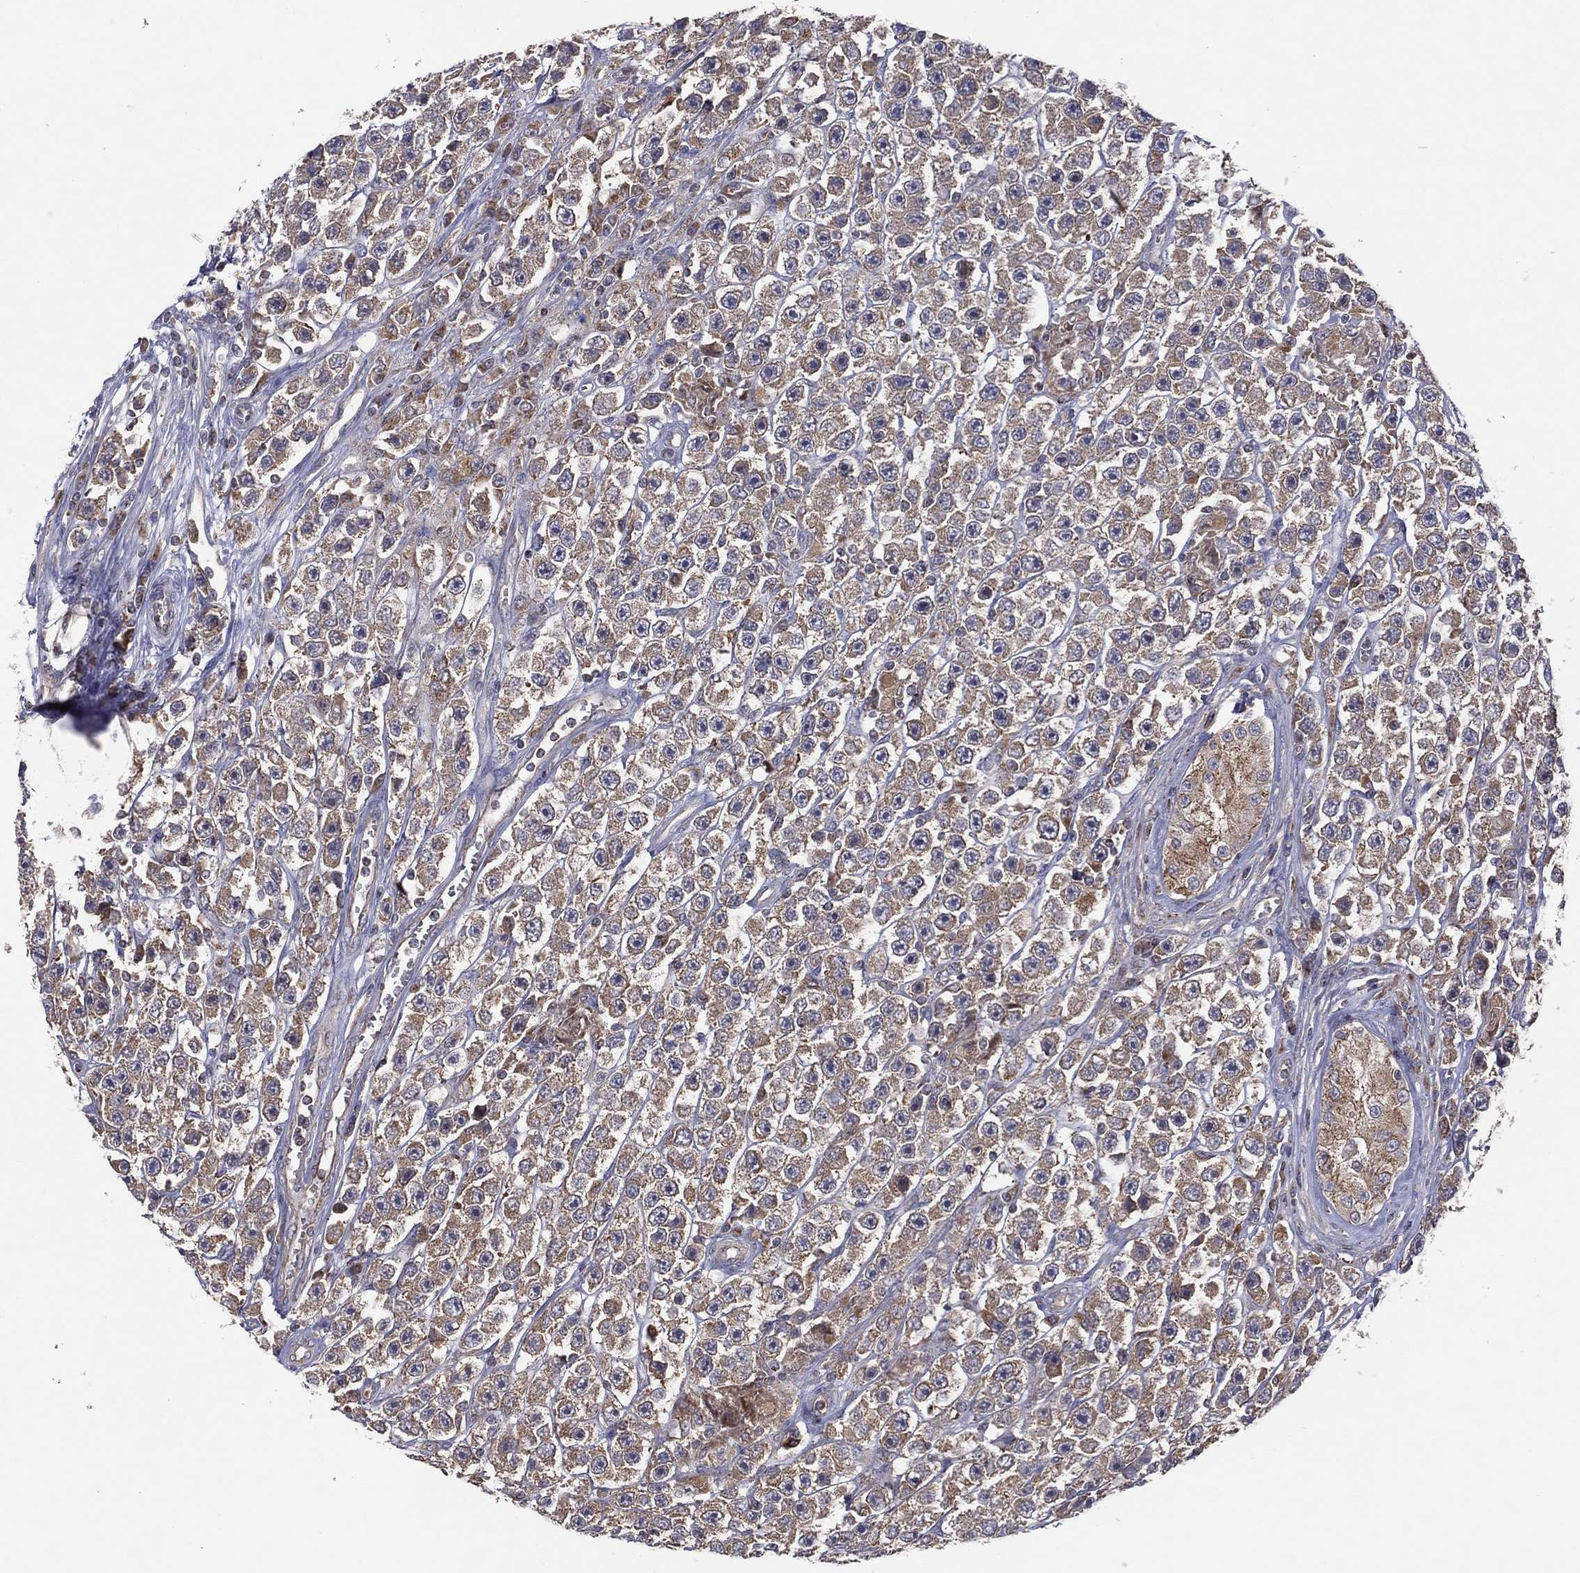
{"staining": {"intensity": "weak", "quantity": ">75%", "location": "cytoplasmic/membranous"}, "tissue": "testis cancer", "cell_type": "Tumor cells", "image_type": "cancer", "snomed": [{"axis": "morphology", "description": "Seminoma, NOS"}, {"axis": "topography", "description": "Testis"}], "caption": "Approximately >75% of tumor cells in testis seminoma exhibit weak cytoplasmic/membranous protein expression as visualized by brown immunohistochemical staining.", "gene": "STARD3", "patient": {"sex": "male", "age": 45}}